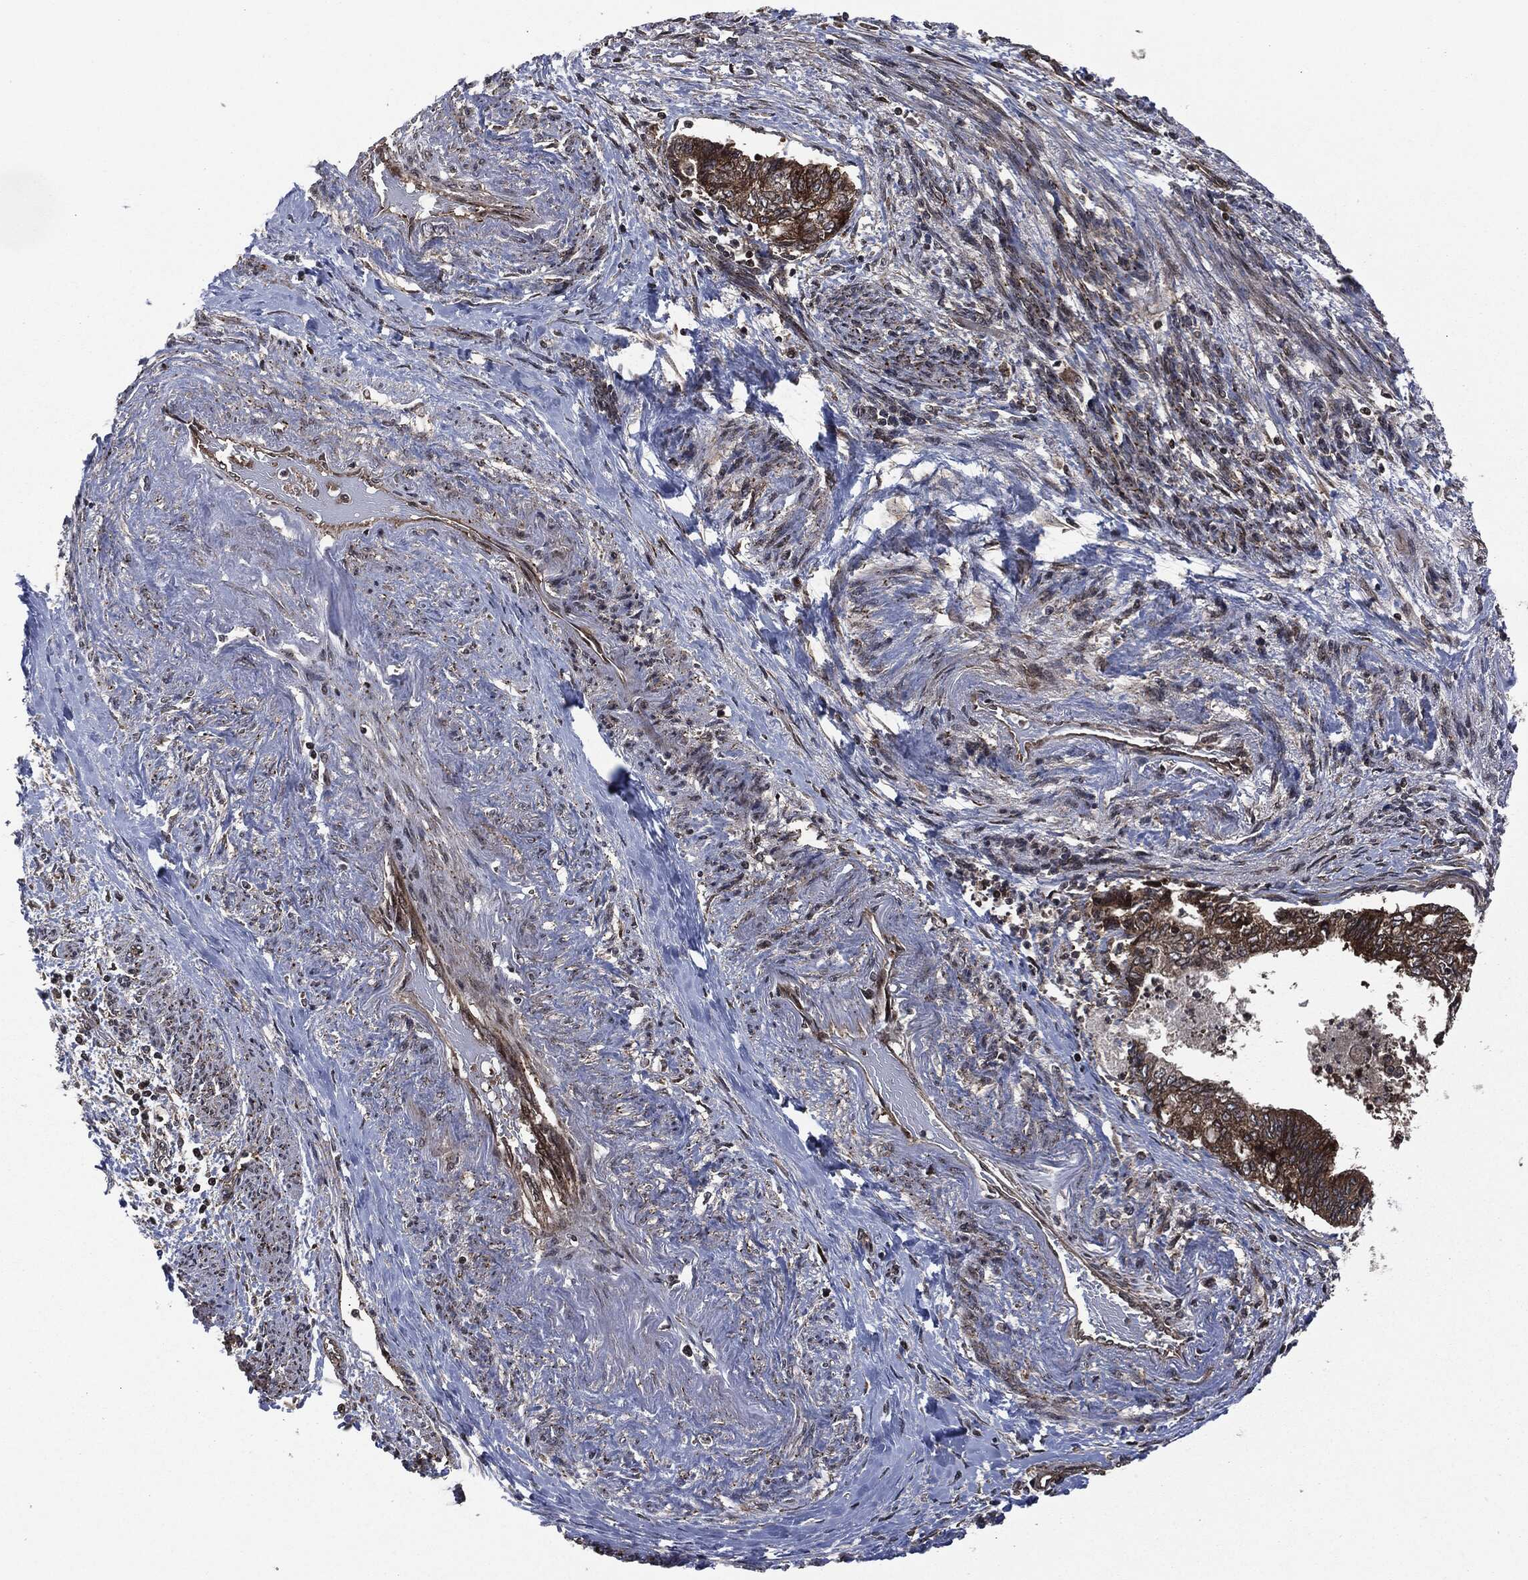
{"staining": {"intensity": "strong", "quantity": ">75%", "location": "cytoplasmic/membranous"}, "tissue": "endometrial cancer", "cell_type": "Tumor cells", "image_type": "cancer", "snomed": [{"axis": "morphology", "description": "Adenocarcinoma, NOS"}, {"axis": "topography", "description": "Endometrium"}], "caption": "Immunohistochemical staining of endometrial adenocarcinoma reveals high levels of strong cytoplasmic/membranous positivity in about >75% of tumor cells. (DAB = brown stain, brightfield microscopy at high magnification).", "gene": "HRAS", "patient": {"sex": "female", "age": 65}}